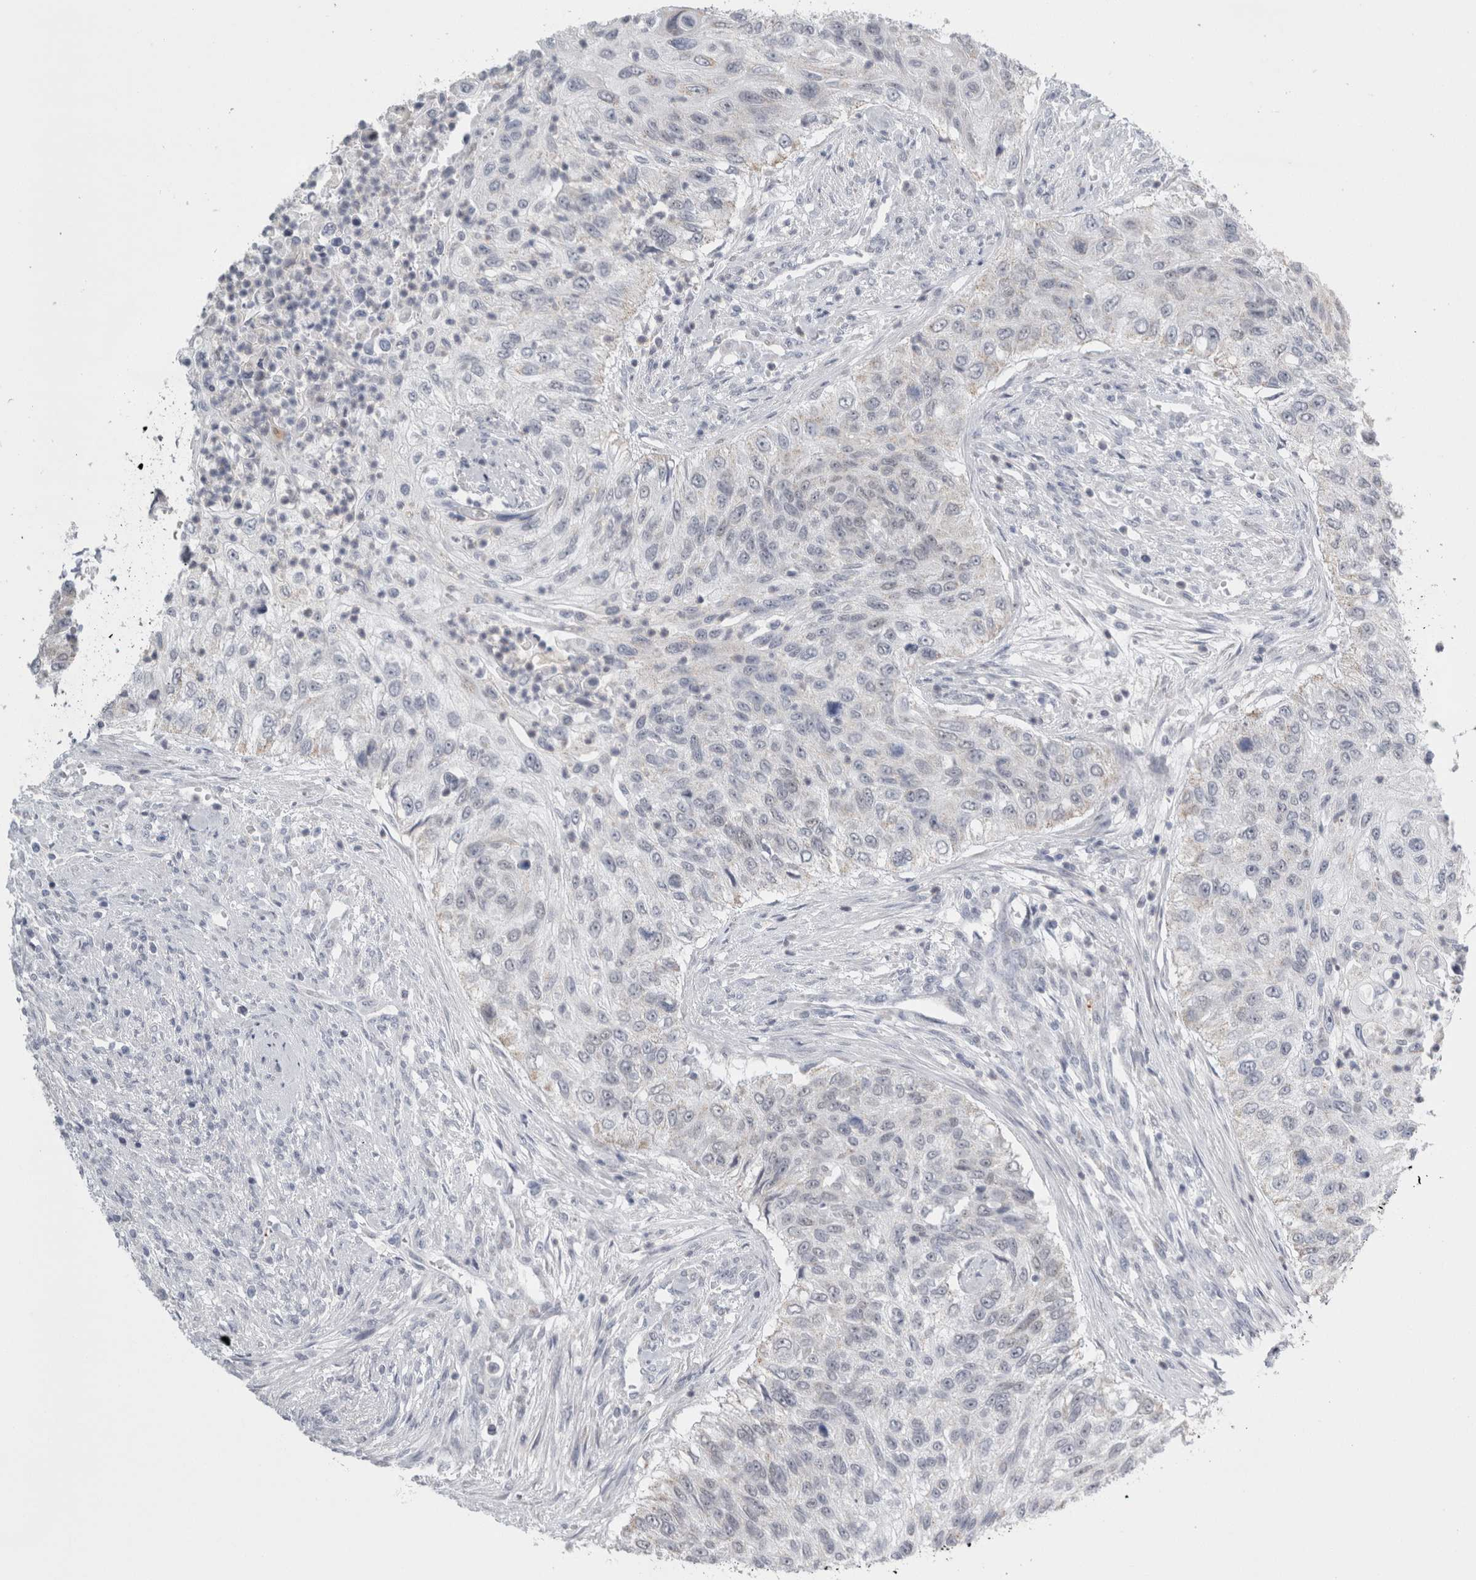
{"staining": {"intensity": "negative", "quantity": "none", "location": "none"}, "tissue": "urothelial cancer", "cell_type": "Tumor cells", "image_type": "cancer", "snomed": [{"axis": "morphology", "description": "Urothelial carcinoma, High grade"}, {"axis": "topography", "description": "Urinary bladder"}], "caption": "There is no significant positivity in tumor cells of urothelial cancer.", "gene": "PLIN1", "patient": {"sex": "female", "age": 60}}